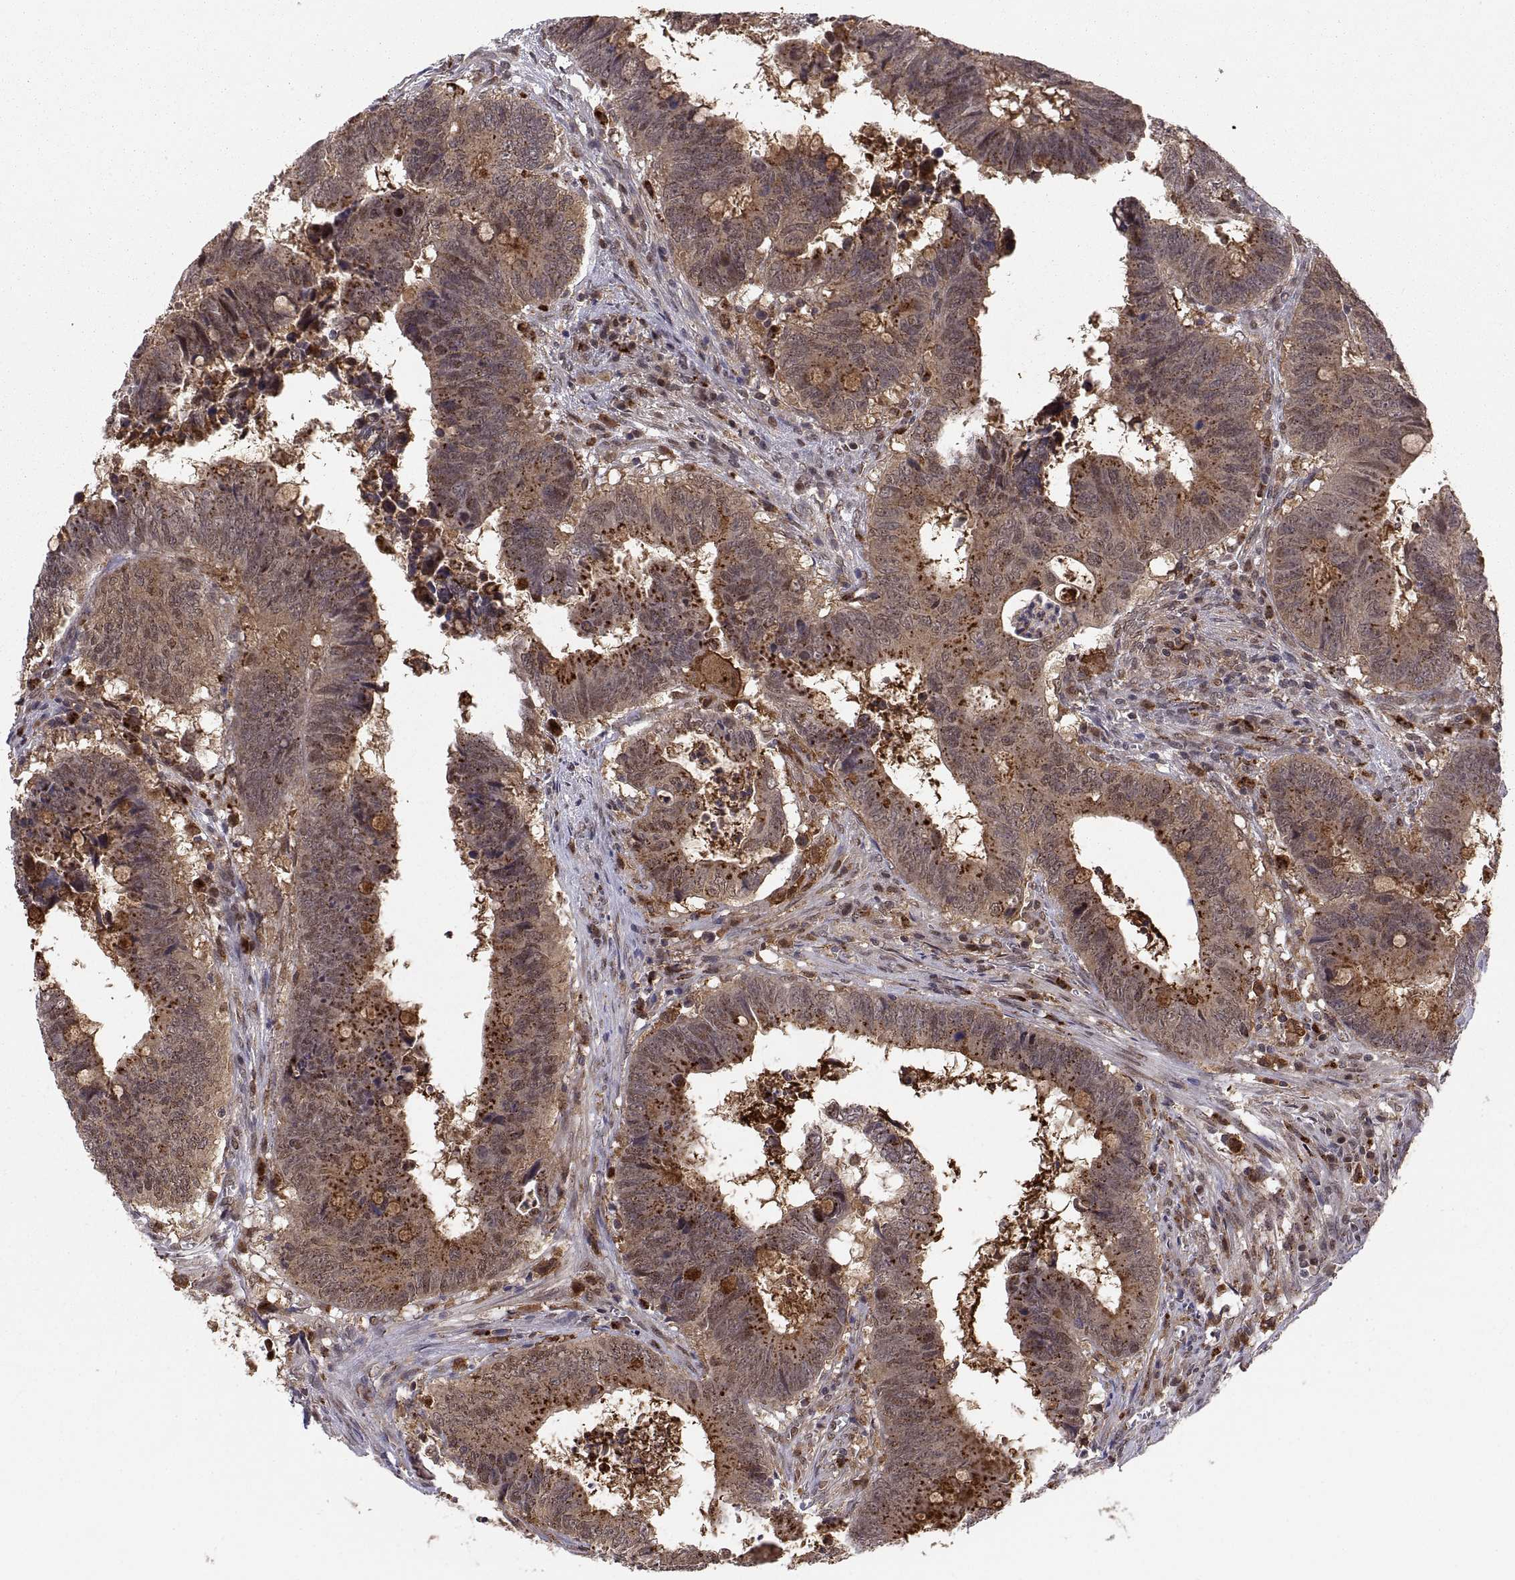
{"staining": {"intensity": "moderate", "quantity": ">75%", "location": "cytoplasmic/membranous"}, "tissue": "colorectal cancer", "cell_type": "Tumor cells", "image_type": "cancer", "snomed": [{"axis": "morphology", "description": "Adenocarcinoma, NOS"}, {"axis": "topography", "description": "Colon"}], "caption": "High-magnification brightfield microscopy of colorectal cancer stained with DAB (brown) and counterstained with hematoxylin (blue). tumor cells exhibit moderate cytoplasmic/membranous expression is identified in about>75% of cells.", "gene": "PSMC2", "patient": {"sex": "female", "age": 82}}